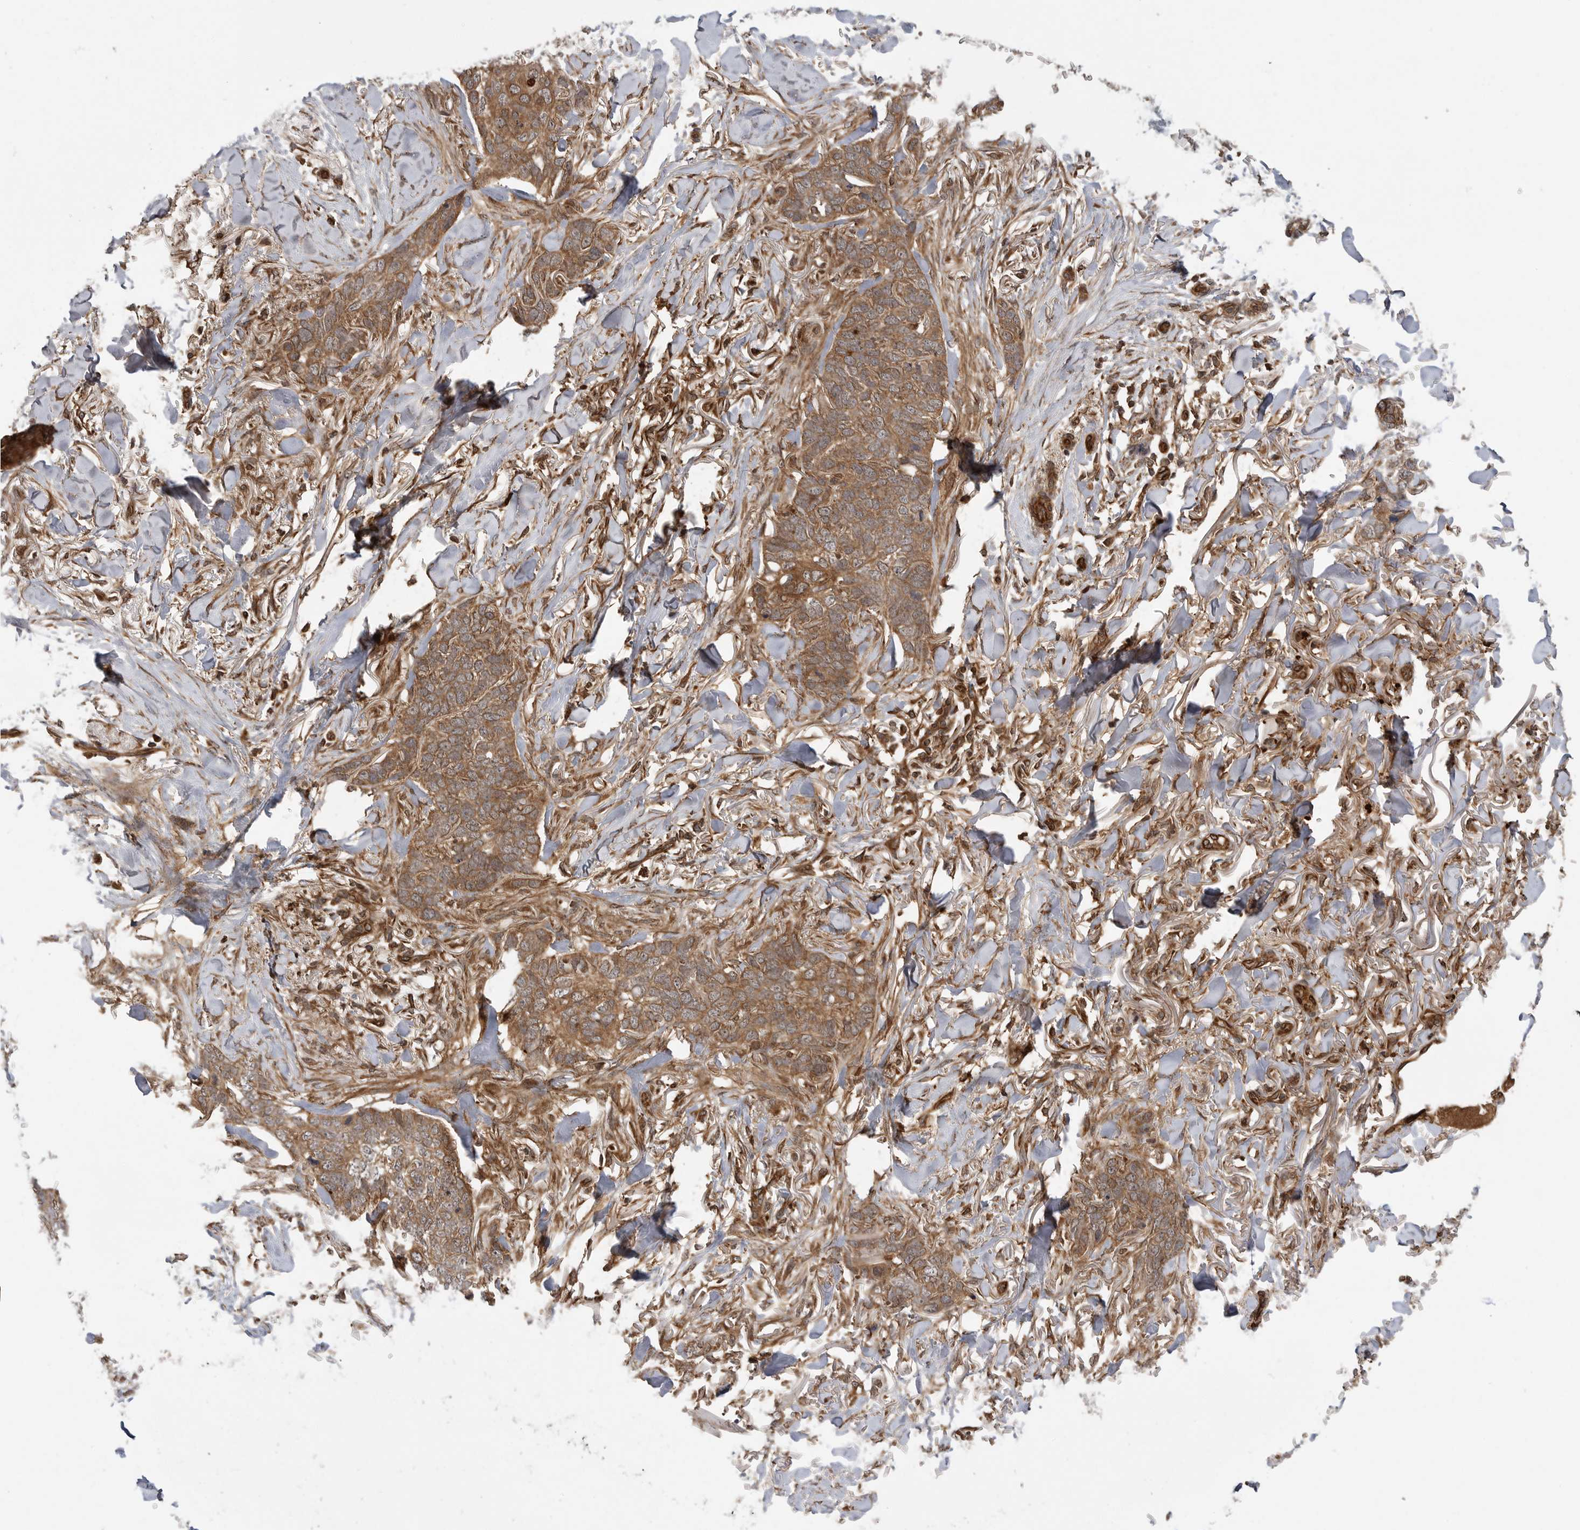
{"staining": {"intensity": "moderate", "quantity": ">75%", "location": "cytoplasmic/membranous"}, "tissue": "skin cancer", "cell_type": "Tumor cells", "image_type": "cancer", "snomed": [{"axis": "morphology", "description": "Normal tissue, NOS"}, {"axis": "morphology", "description": "Basal cell carcinoma"}, {"axis": "topography", "description": "Skin"}], "caption": "A histopathology image of human skin basal cell carcinoma stained for a protein reveals moderate cytoplasmic/membranous brown staining in tumor cells. Immunohistochemistry (ihc) stains the protein of interest in brown and the nuclei are stained blue.", "gene": "PRDX4", "patient": {"sex": "male", "age": 77}}